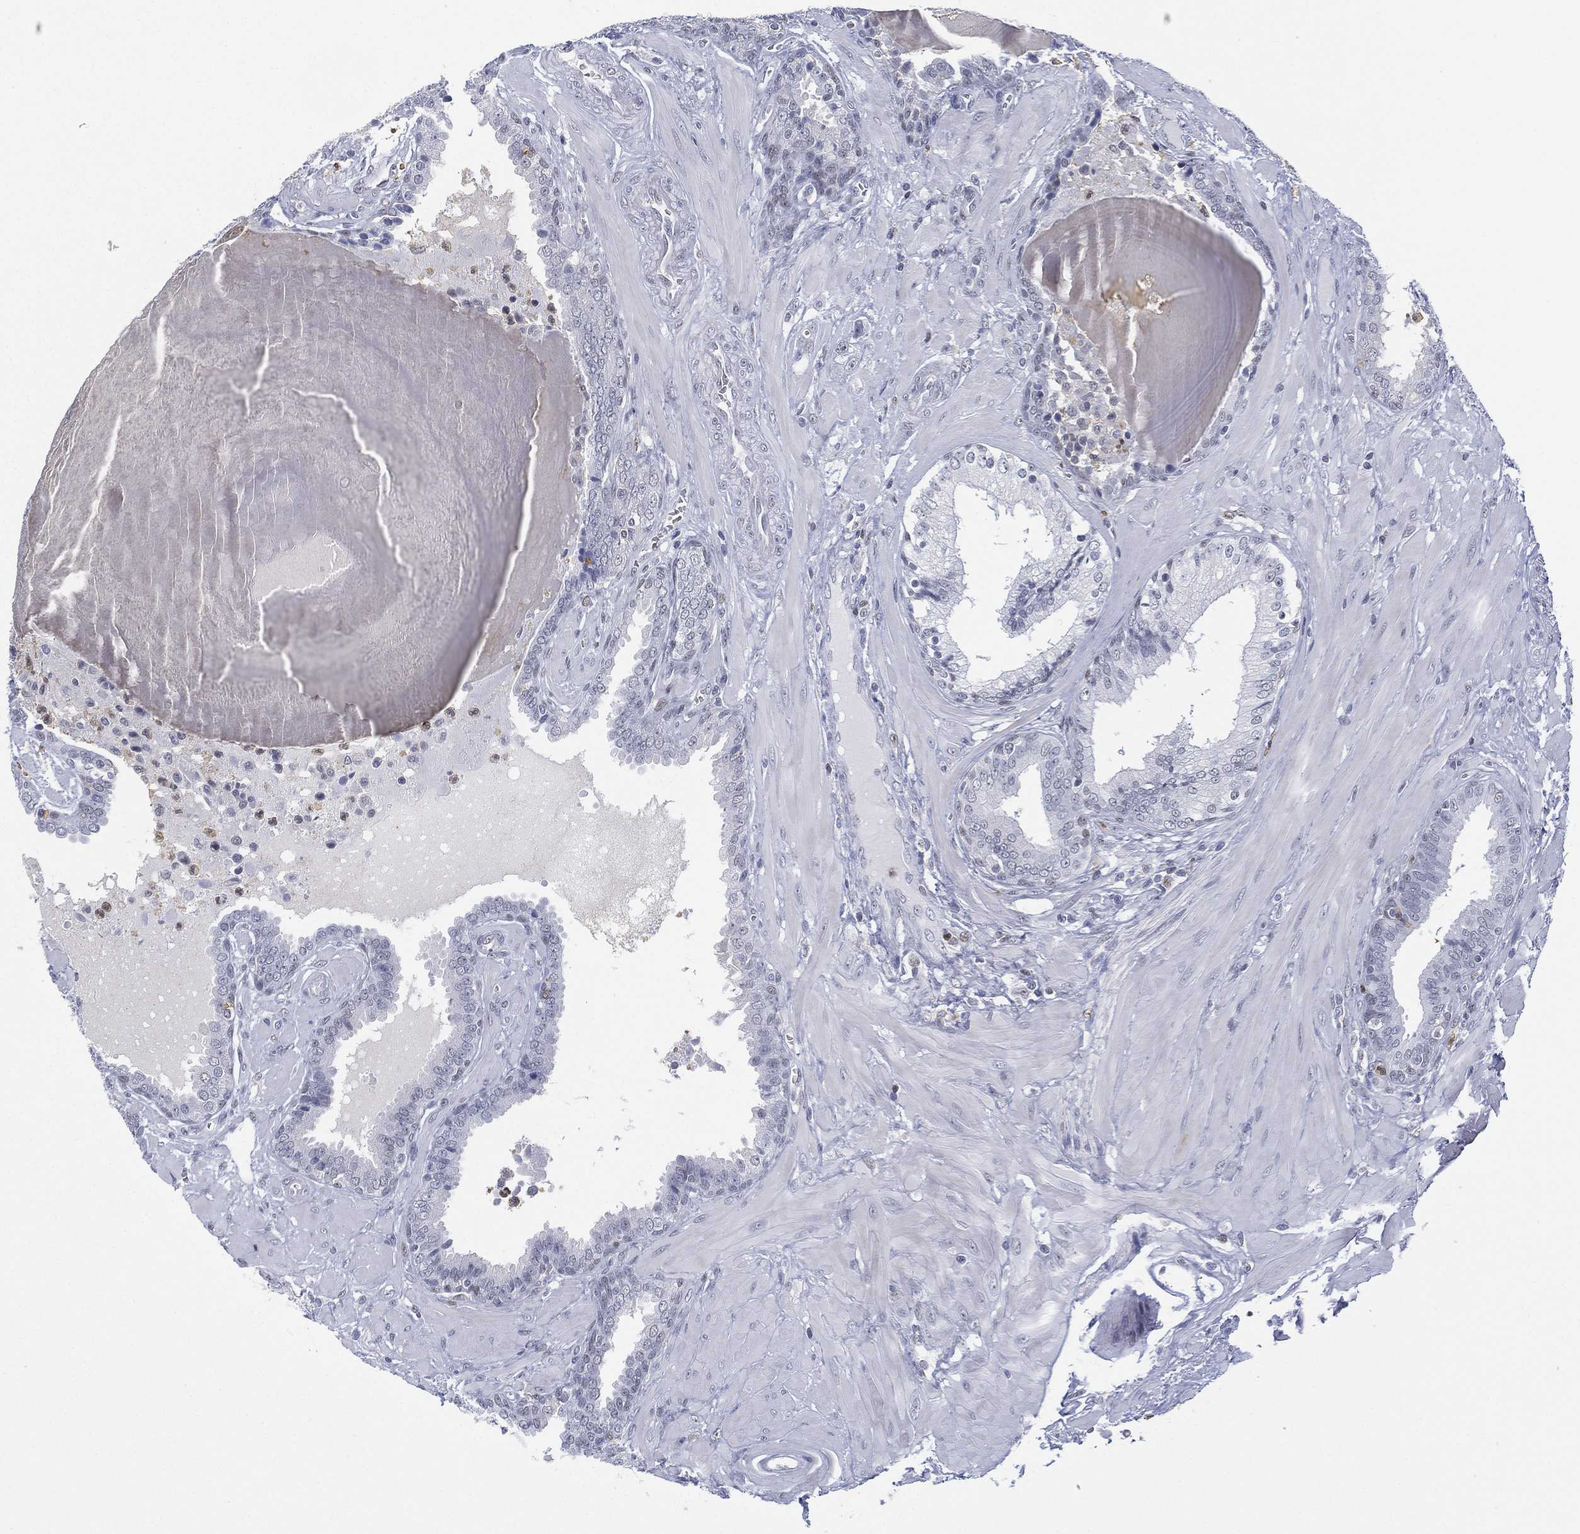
{"staining": {"intensity": "negative", "quantity": "none", "location": "none"}, "tissue": "prostate cancer", "cell_type": "Tumor cells", "image_type": "cancer", "snomed": [{"axis": "morphology", "description": "Adenocarcinoma, NOS"}, {"axis": "topography", "description": "Prostate"}], "caption": "A high-resolution histopathology image shows immunohistochemistry (IHC) staining of prostate adenocarcinoma, which demonstrates no significant positivity in tumor cells.", "gene": "ZNF711", "patient": {"sex": "male", "age": 57}}